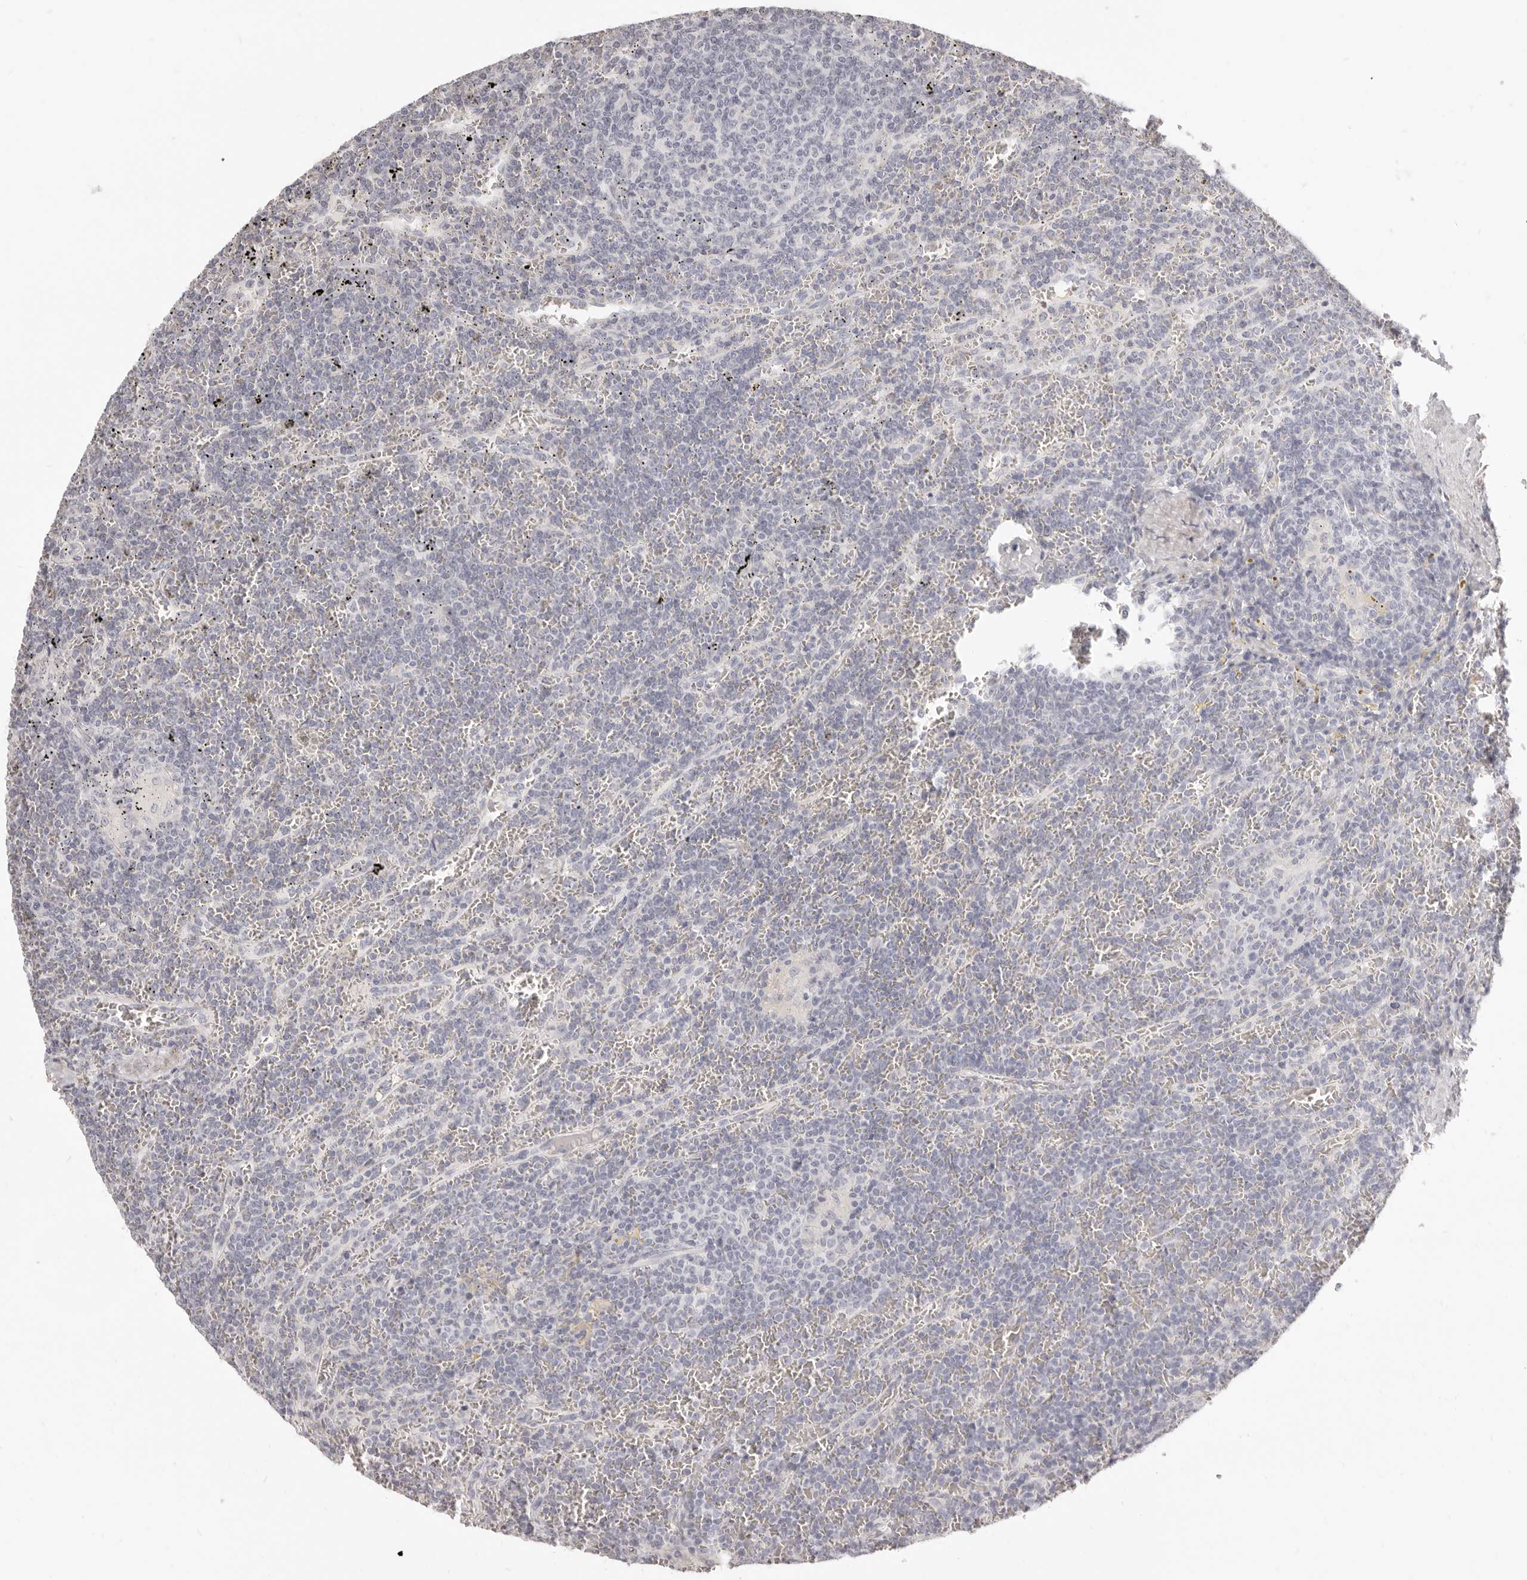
{"staining": {"intensity": "negative", "quantity": "none", "location": "none"}, "tissue": "lymphoma", "cell_type": "Tumor cells", "image_type": "cancer", "snomed": [{"axis": "morphology", "description": "Malignant lymphoma, non-Hodgkin's type, Low grade"}, {"axis": "topography", "description": "Spleen"}], "caption": "Tumor cells are negative for protein expression in human malignant lymphoma, non-Hodgkin's type (low-grade).", "gene": "FABP1", "patient": {"sex": "female", "age": 19}}